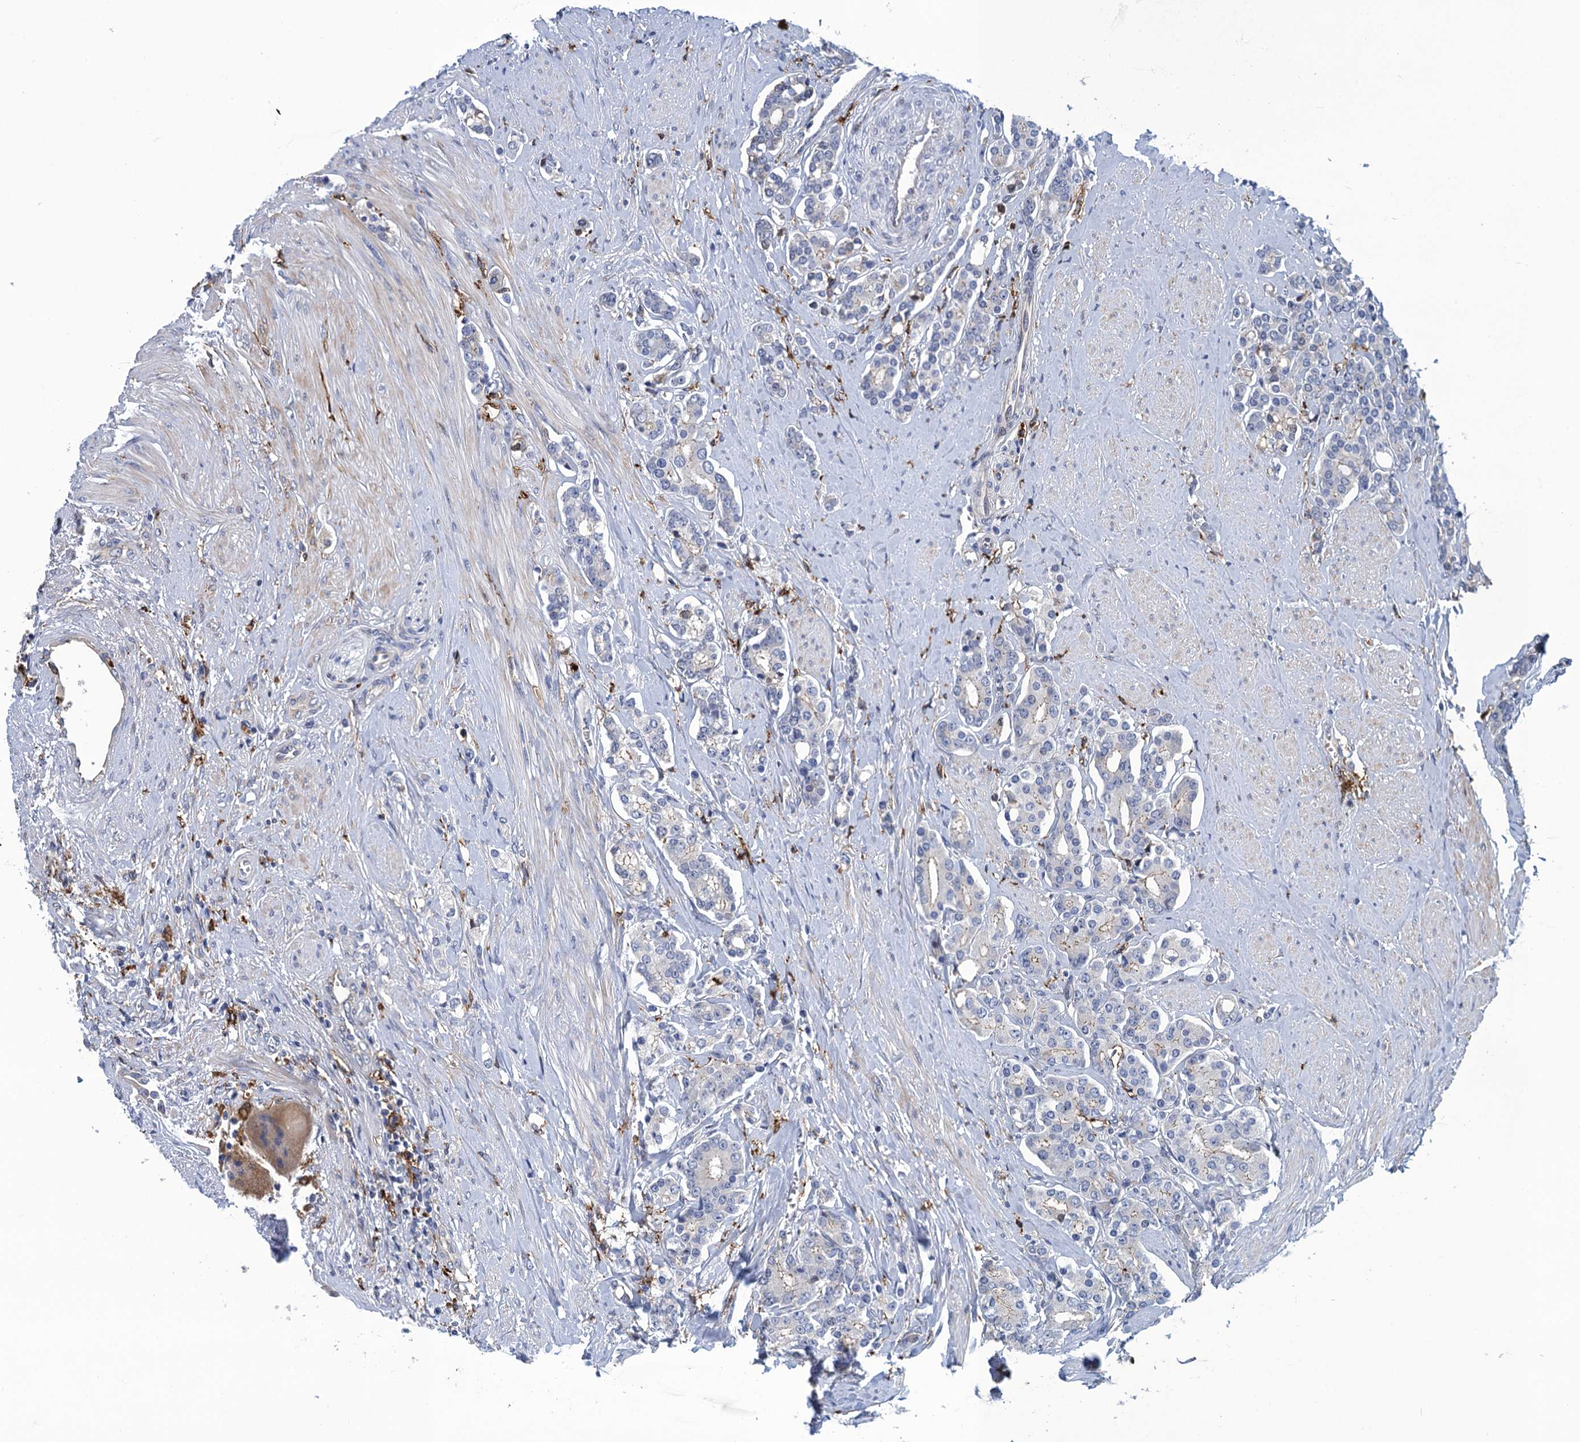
{"staining": {"intensity": "negative", "quantity": "none", "location": "none"}, "tissue": "prostate cancer", "cell_type": "Tumor cells", "image_type": "cancer", "snomed": [{"axis": "morphology", "description": "Adenocarcinoma, High grade"}, {"axis": "topography", "description": "Prostate"}], "caption": "Prostate high-grade adenocarcinoma was stained to show a protein in brown. There is no significant expression in tumor cells.", "gene": "DNHD1", "patient": {"sex": "male", "age": 62}}